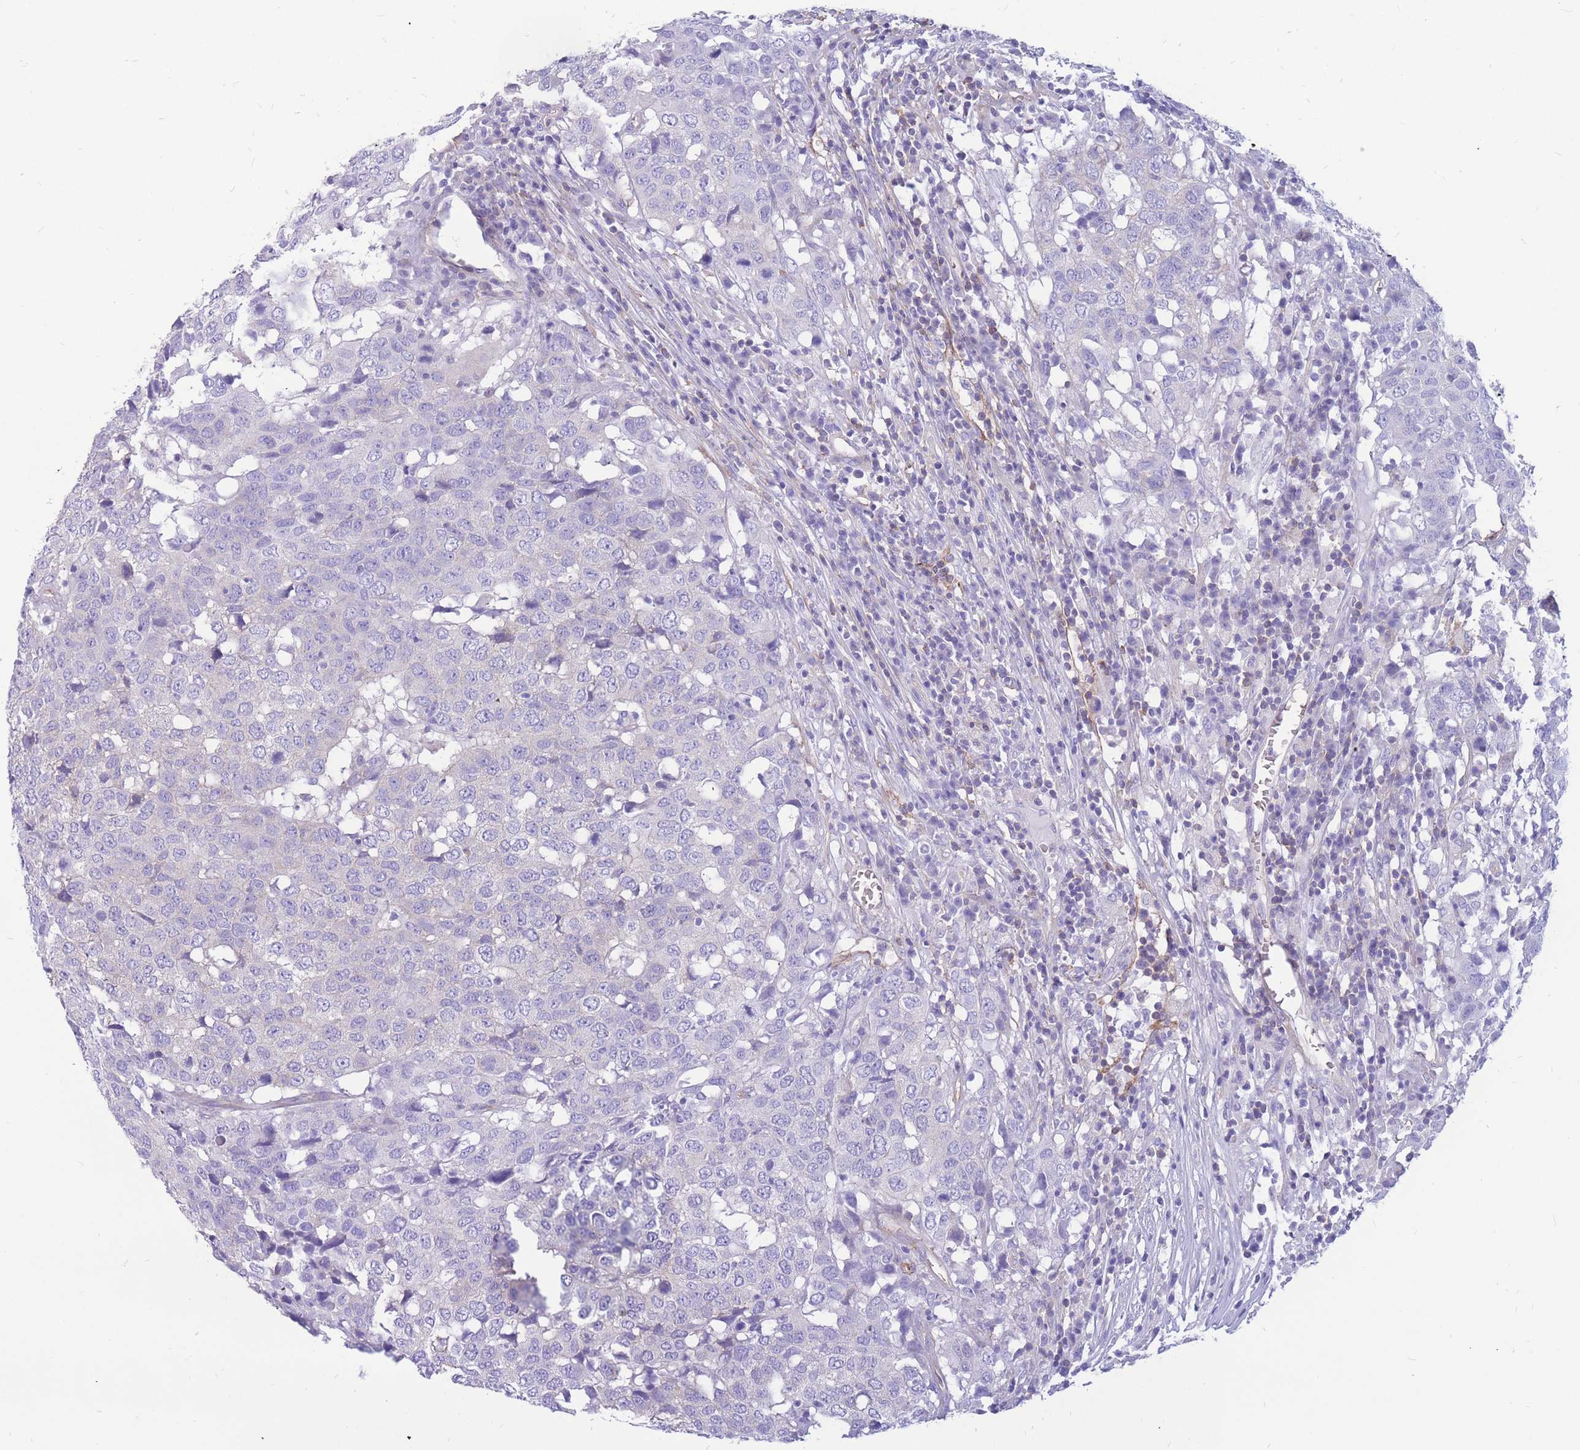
{"staining": {"intensity": "negative", "quantity": "none", "location": "none"}, "tissue": "head and neck cancer", "cell_type": "Tumor cells", "image_type": "cancer", "snomed": [{"axis": "morphology", "description": "Squamous cell carcinoma, NOS"}, {"axis": "topography", "description": "Head-Neck"}], "caption": "Tumor cells show no significant positivity in head and neck cancer.", "gene": "ADD2", "patient": {"sex": "male", "age": 66}}